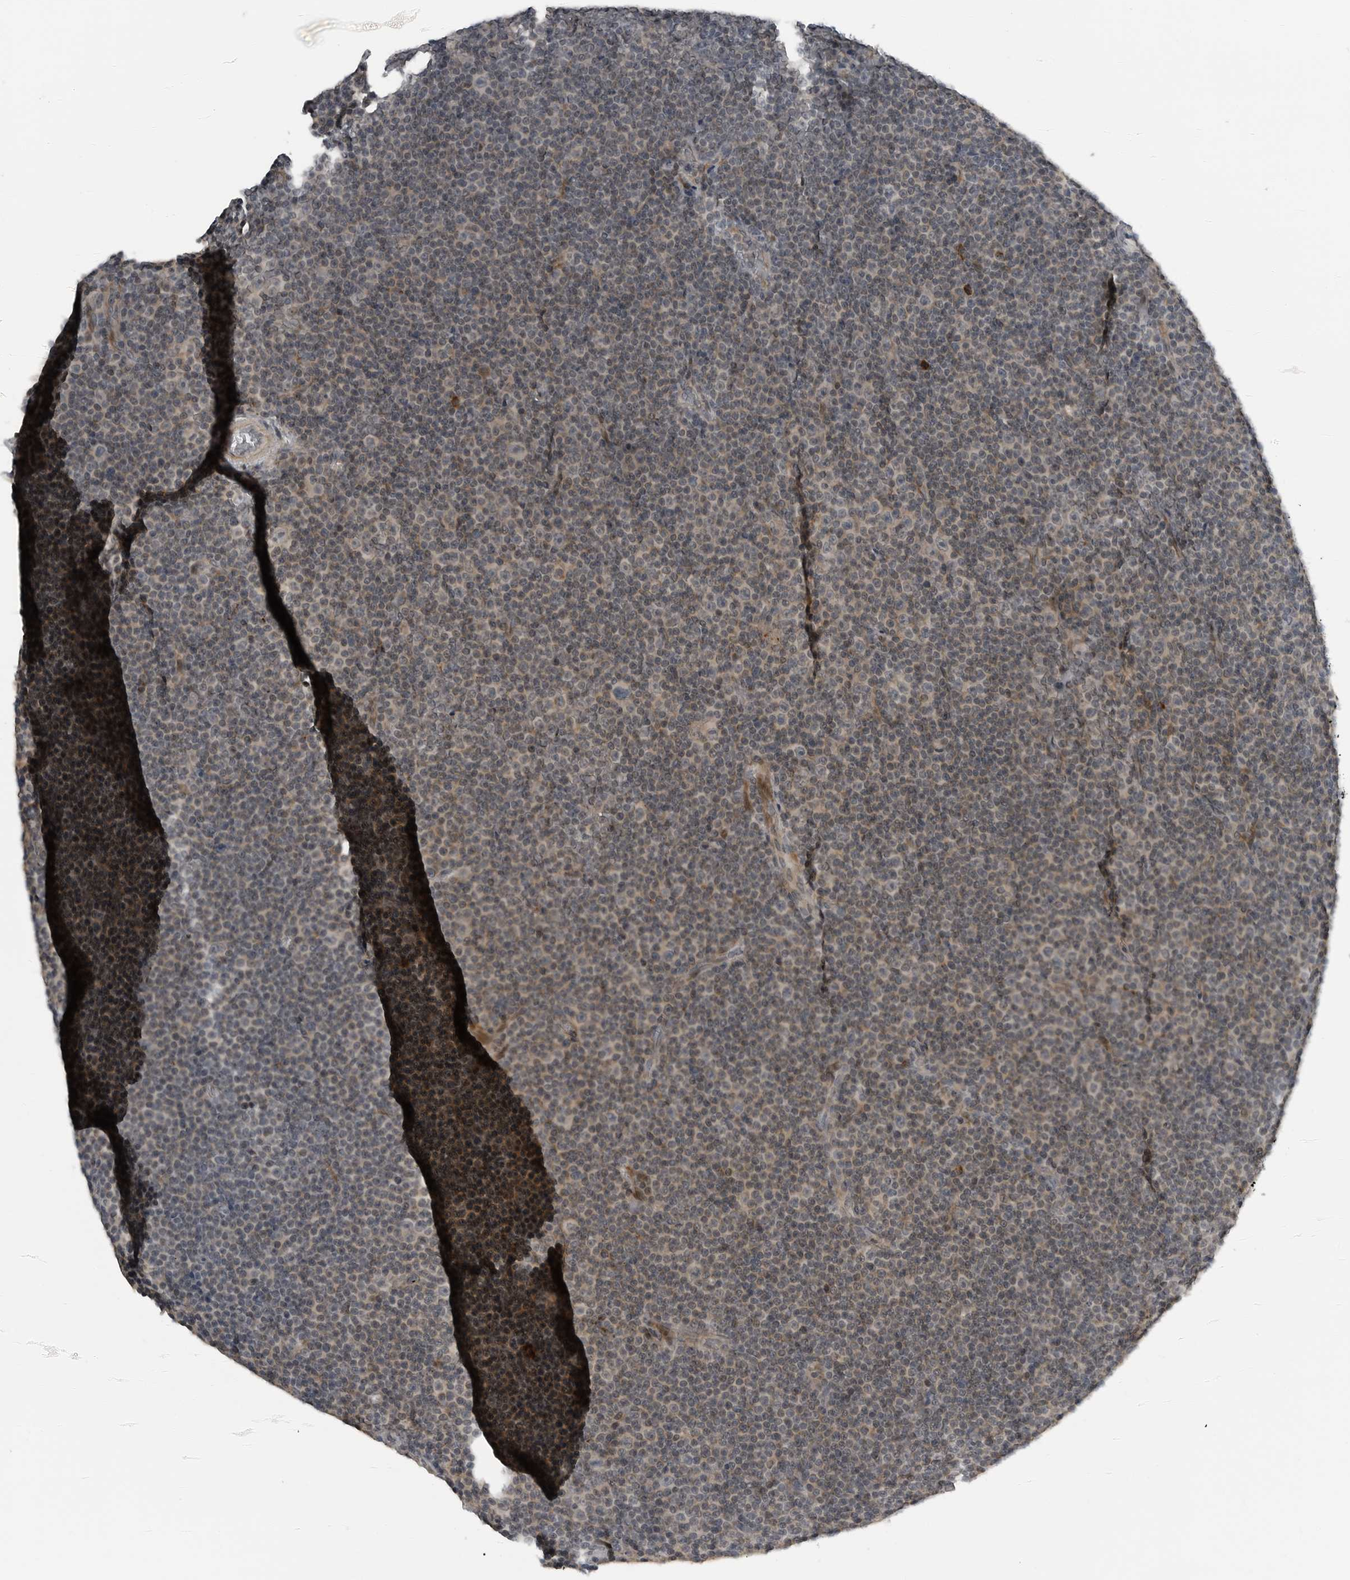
{"staining": {"intensity": "negative", "quantity": "none", "location": "none"}, "tissue": "lymphoma", "cell_type": "Tumor cells", "image_type": "cancer", "snomed": [{"axis": "morphology", "description": "Malignant lymphoma, non-Hodgkin's type, Low grade"}, {"axis": "topography", "description": "Lymph node"}], "caption": "Tumor cells are negative for protein expression in human lymphoma.", "gene": "GAK", "patient": {"sex": "female", "age": 67}}